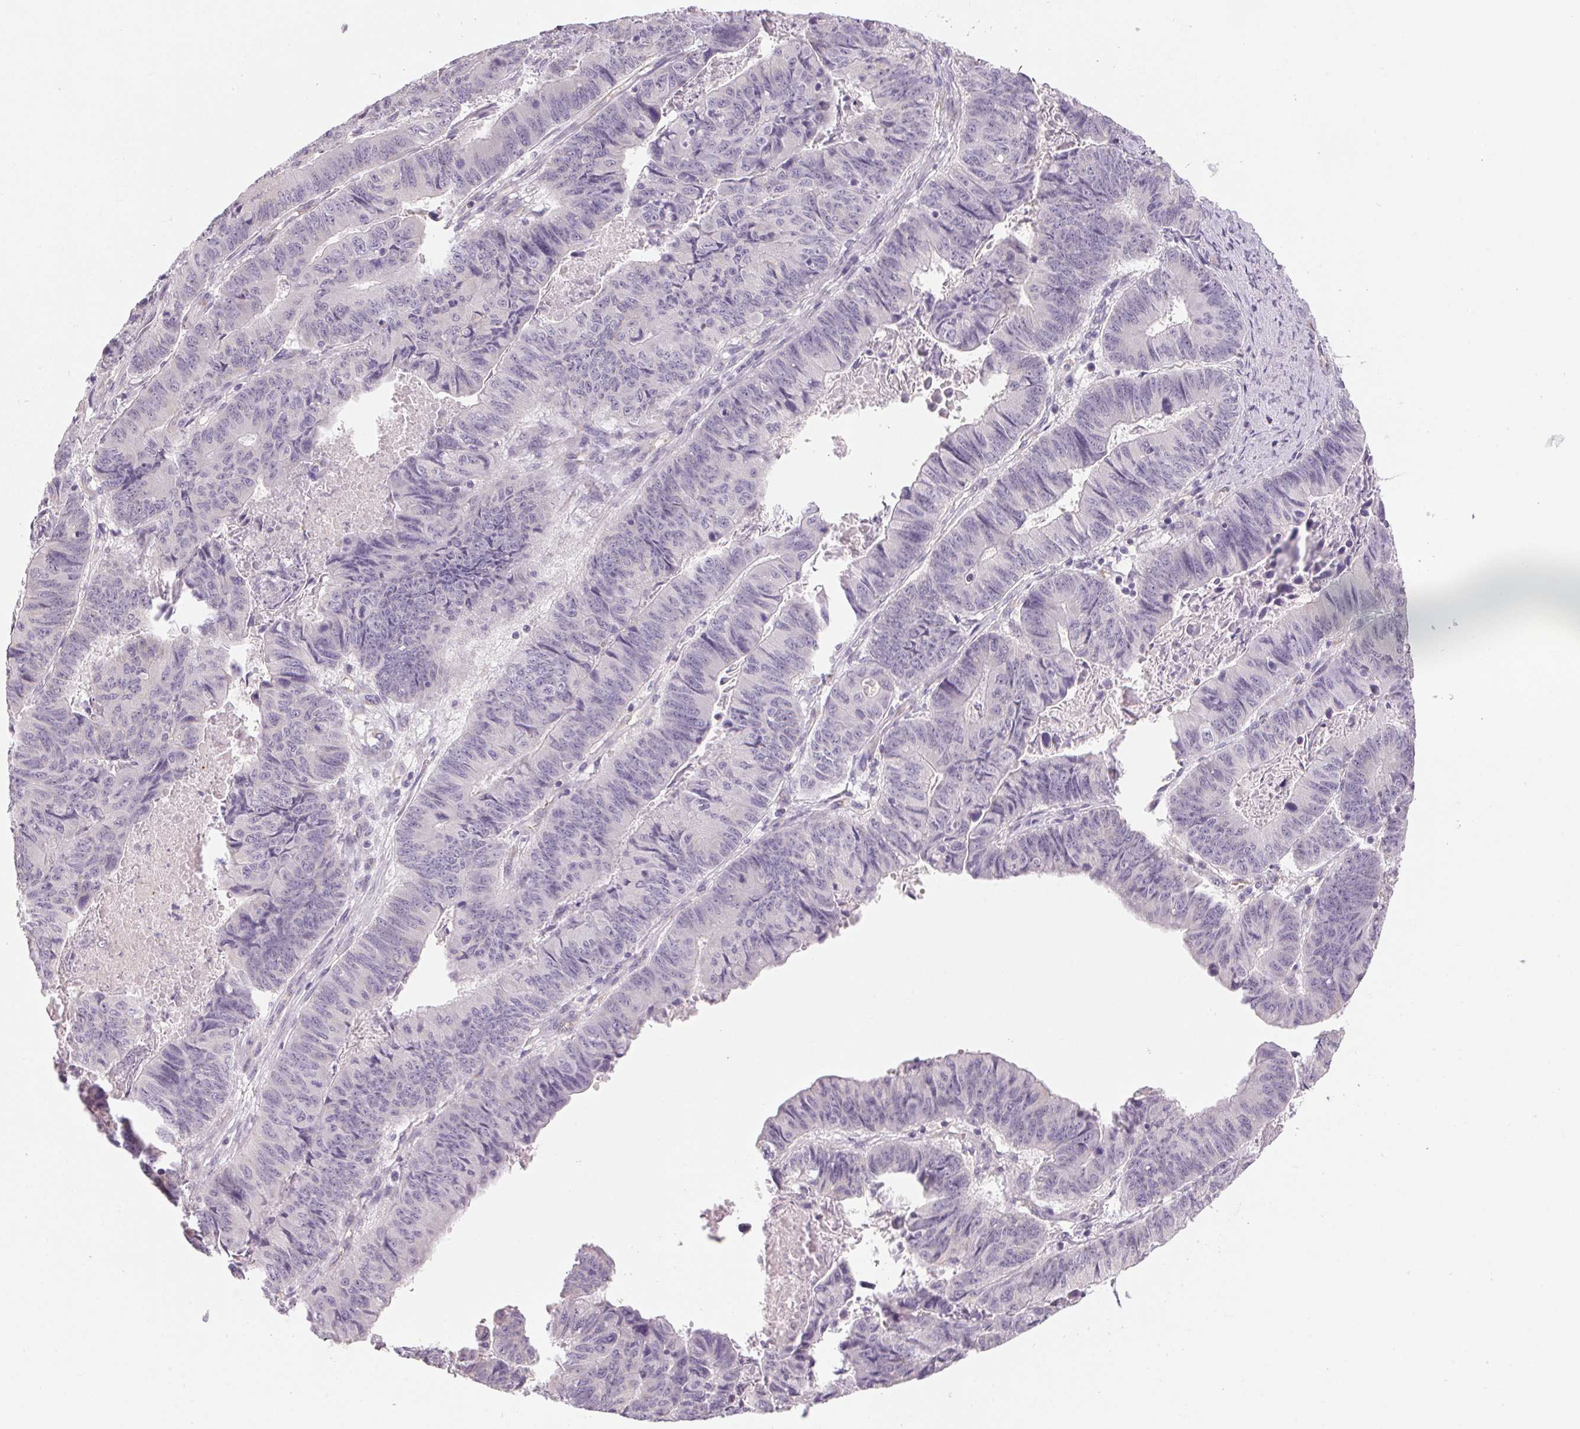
{"staining": {"intensity": "negative", "quantity": "none", "location": "none"}, "tissue": "stomach cancer", "cell_type": "Tumor cells", "image_type": "cancer", "snomed": [{"axis": "morphology", "description": "Adenocarcinoma, NOS"}, {"axis": "topography", "description": "Stomach, lower"}], "caption": "Protein analysis of adenocarcinoma (stomach) displays no significant staining in tumor cells.", "gene": "SMYD1", "patient": {"sex": "male", "age": 77}}